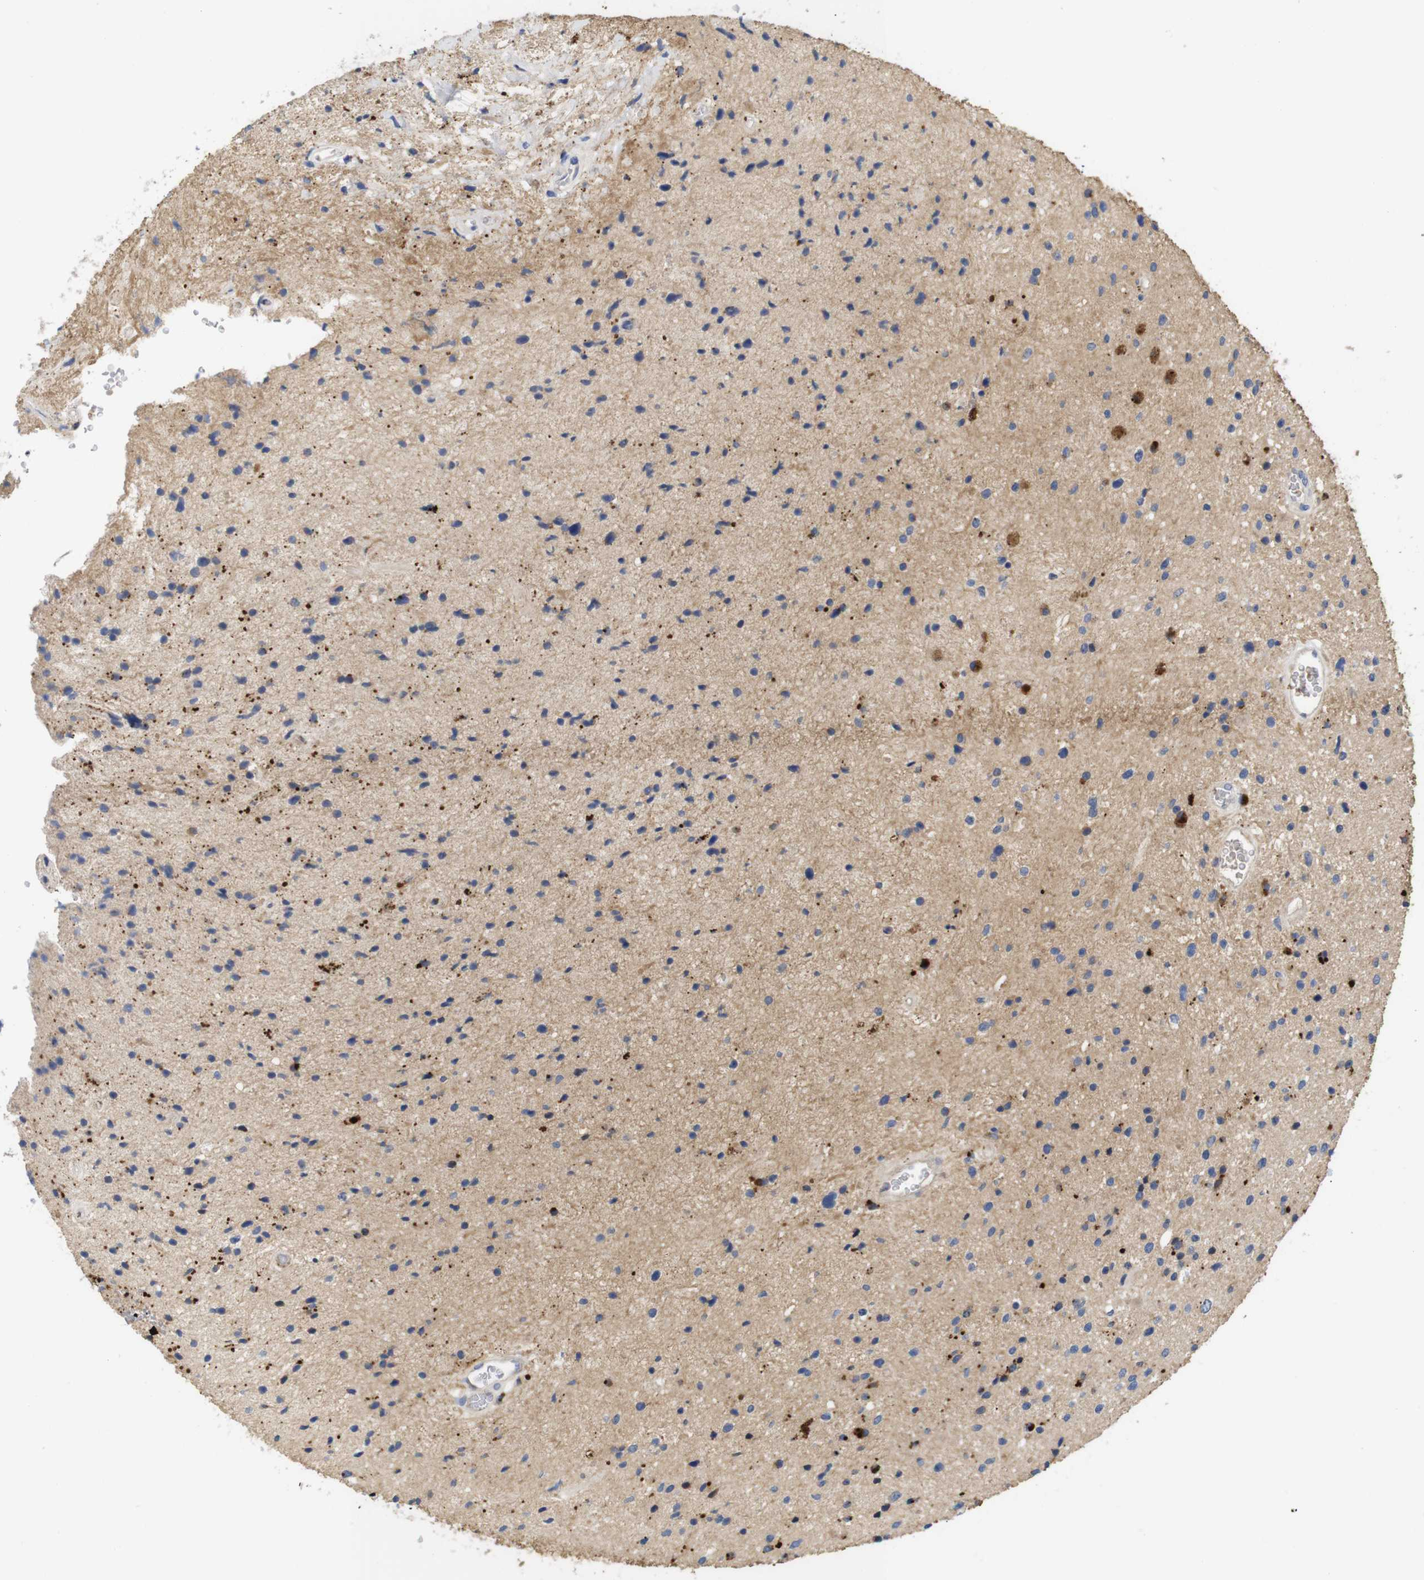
{"staining": {"intensity": "strong", "quantity": "25%-75%", "location": "cytoplasmic/membranous"}, "tissue": "glioma", "cell_type": "Tumor cells", "image_type": "cancer", "snomed": [{"axis": "morphology", "description": "Glioma, malignant, High grade"}, {"axis": "topography", "description": "Brain"}], "caption": "The photomicrograph demonstrates a brown stain indicating the presence of a protein in the cytoplasmic/membranous of tumor cells in malignant glioma (high-grade).", "gene": "SPRY3", "patient": {"sex": "male", "age": 33}}